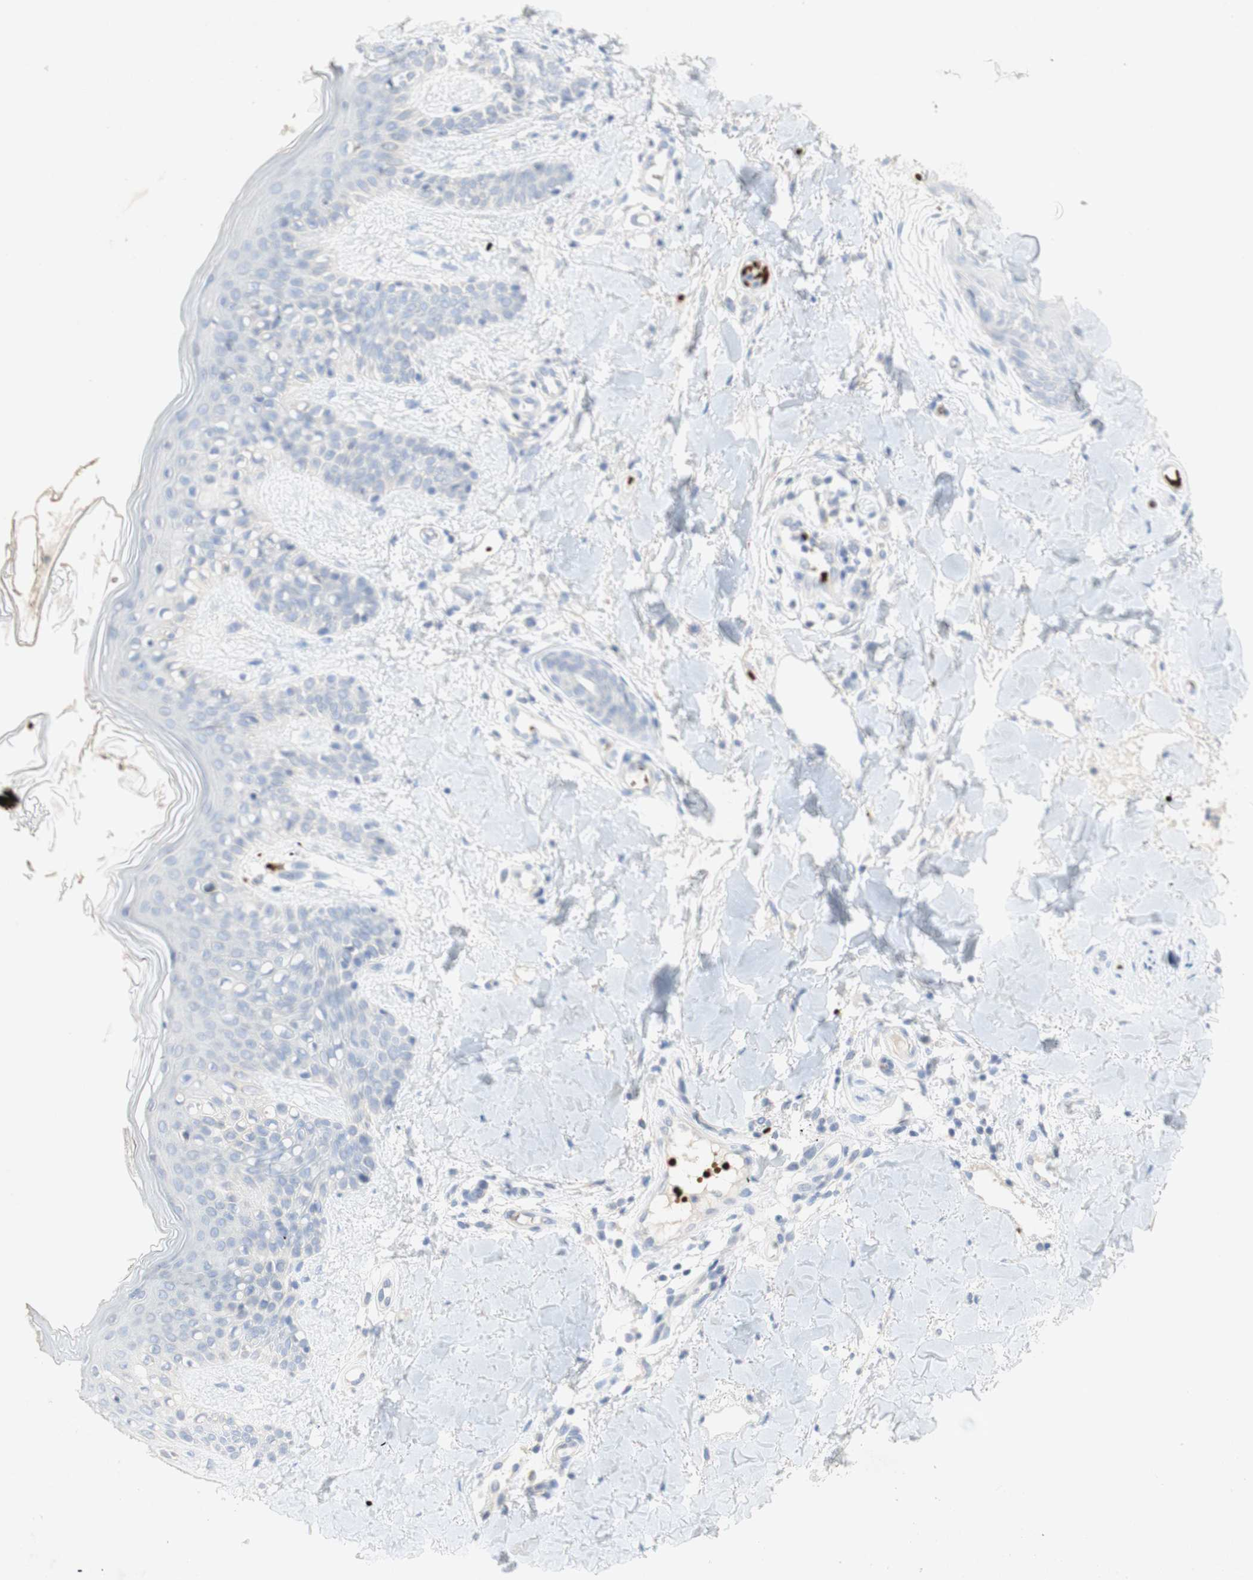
{"staining": {"intensity": "negative", "quantity": "none", "location": "none"}, "tissue": "skin", "cell_type": "Fibroblasts", "image_type": "normal", "snomed": [{"axis": "morphology", "description": "Normal tissue, NOS"}, {"axis": "topography", "description": "Skin"}], "caption": "This is an IHC micrograph of unremarkable human skin. There is no expression in fibroblasts.", "gene": "EPO", "patient": {"sex": "male", "age": 16}}